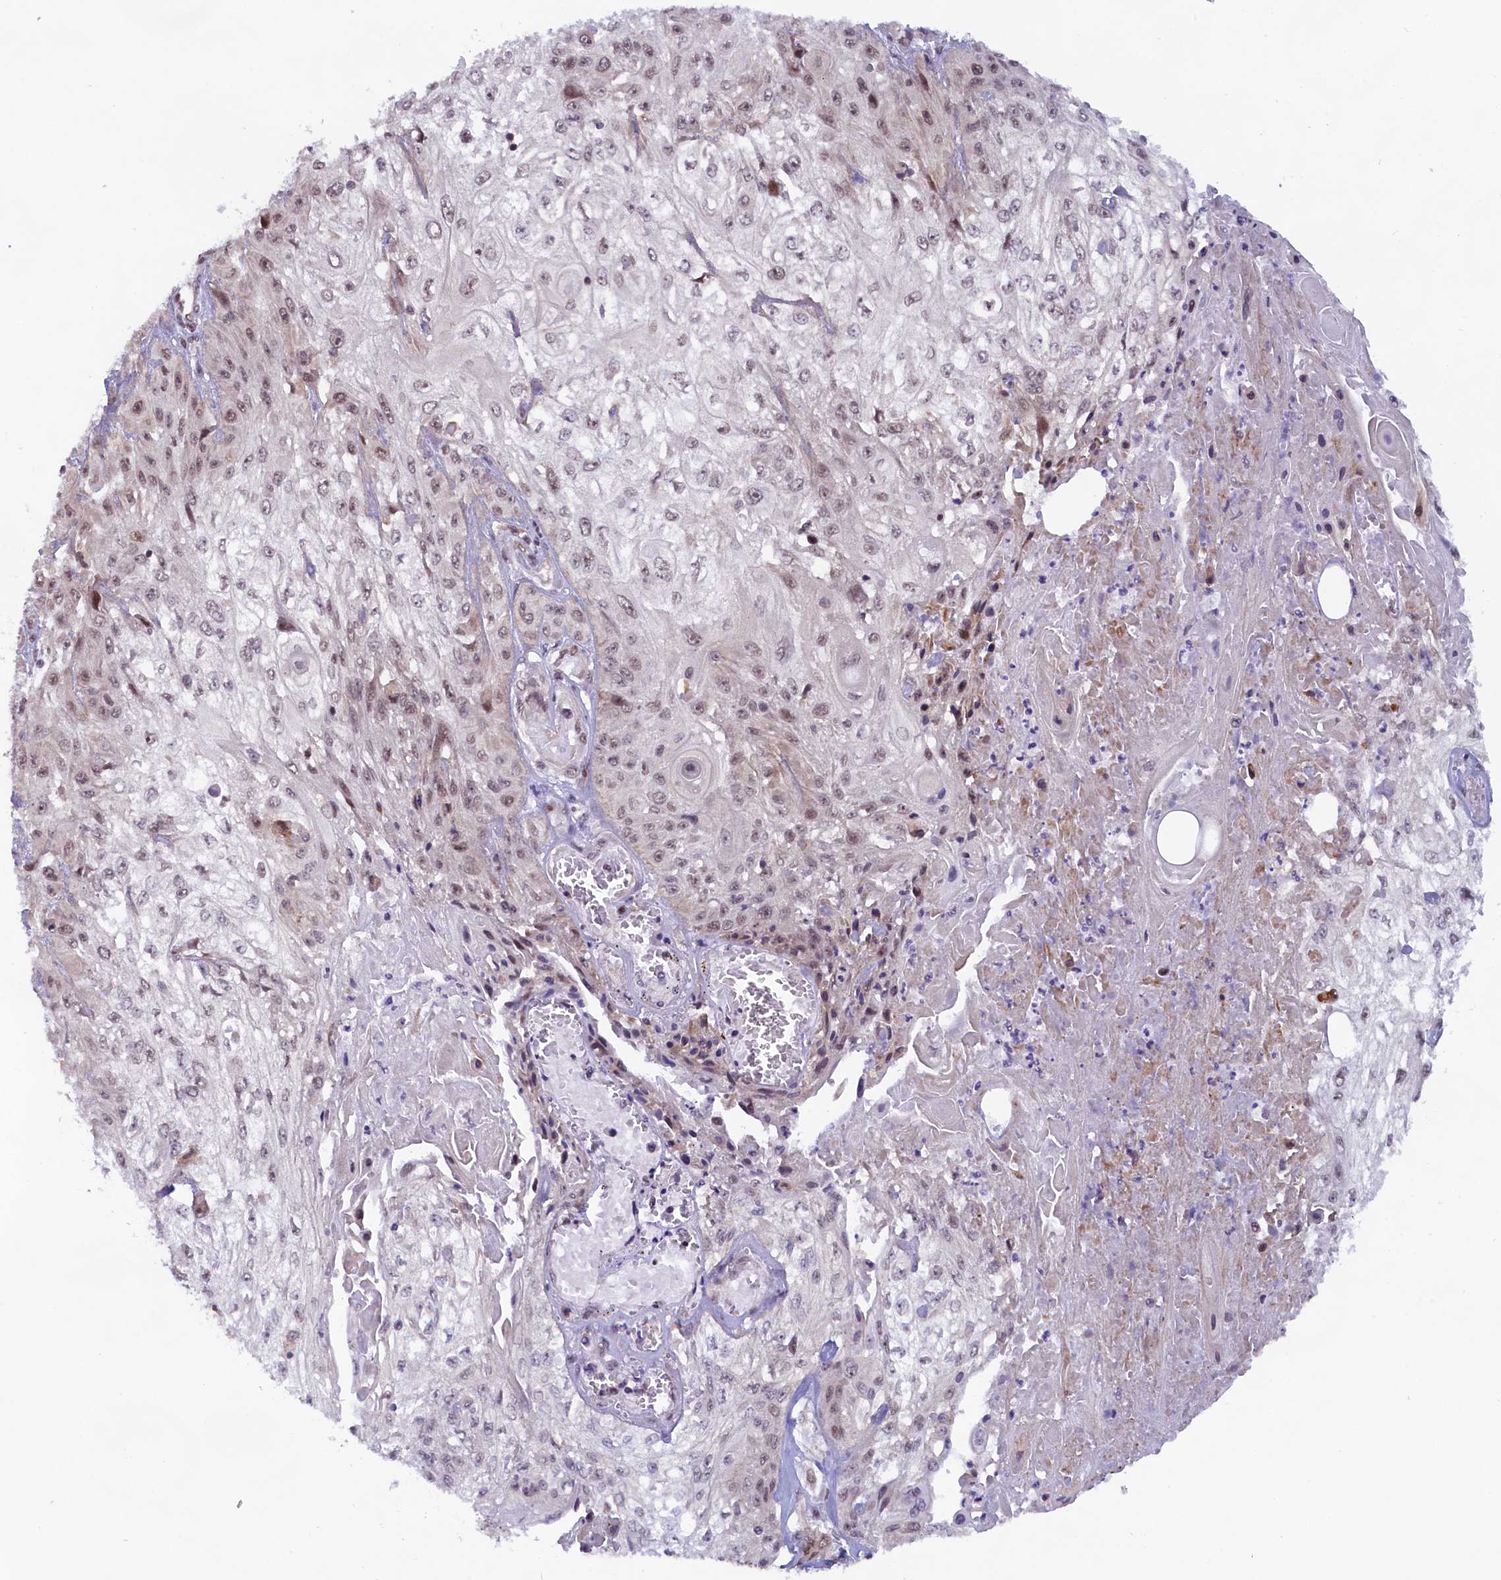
{"staining": {"intensity": "weak", "quantity": ">75%", "location": "nuclear"}, "tissue": "skin cancer", "cell_type": "Tumor cells", "image_type": "cancer", "snomed": [{"axis": "morphology", "description": "Squamous cell carcinoma, NOS"}, {"axis": "morphology", "description": "Squamous cell carcinoma, metastatic, NOS"}, {"axis": "topography", "description": "Skin"}, {"axis": "topography", "description": "Lymph node"}], "caption": "Protein staining shows weak nuclear expression in approximately >75% of tumor cells in skin cancer (squamous cell carcinoma). The protein is shown in brown color, while the nuclei are stained blue.", "gene": "FCHO1", "patient": {"sex": "male", "age": 75}}